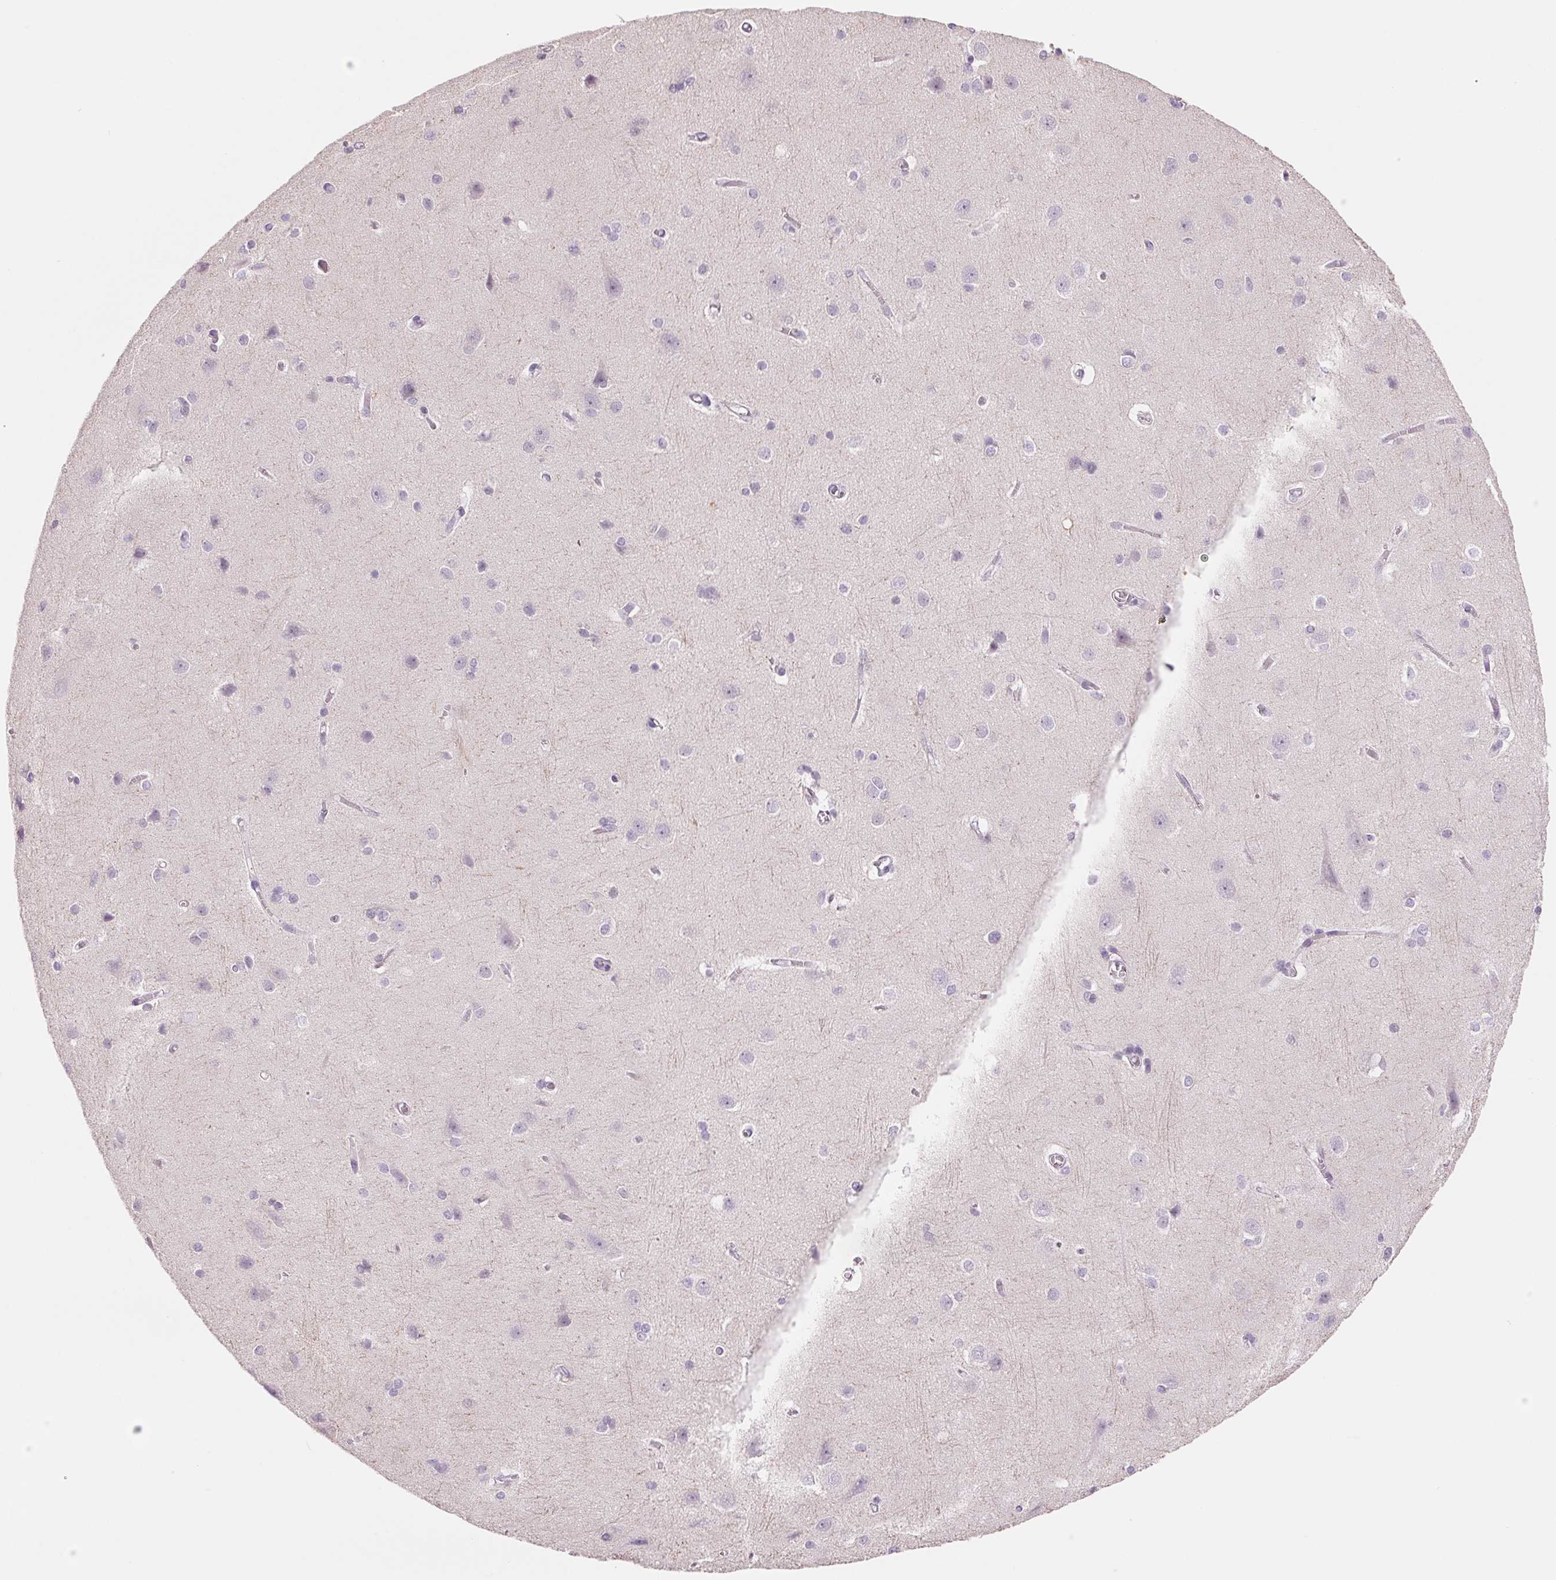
{"staining": {"intensity": "negative", "quantity": "none", "location": "none"}, "tissue": "cerebral cortex", "cell_type": "Endothelial cells", "image_type": "normal", "snomed": [{"axis": "morphology", "description": "Normal tissue, NOS"}, {"axis": "topography", "description": "Cerebral cortex"}], "caption": "A high-resolution photomicrograph shows immunohistochemistry staining of benign cerebral cortex, which reveals no significant staining in endothelial cells.", "gene": "CCDC168", "patient": {"sex": "male", "age": 37}}